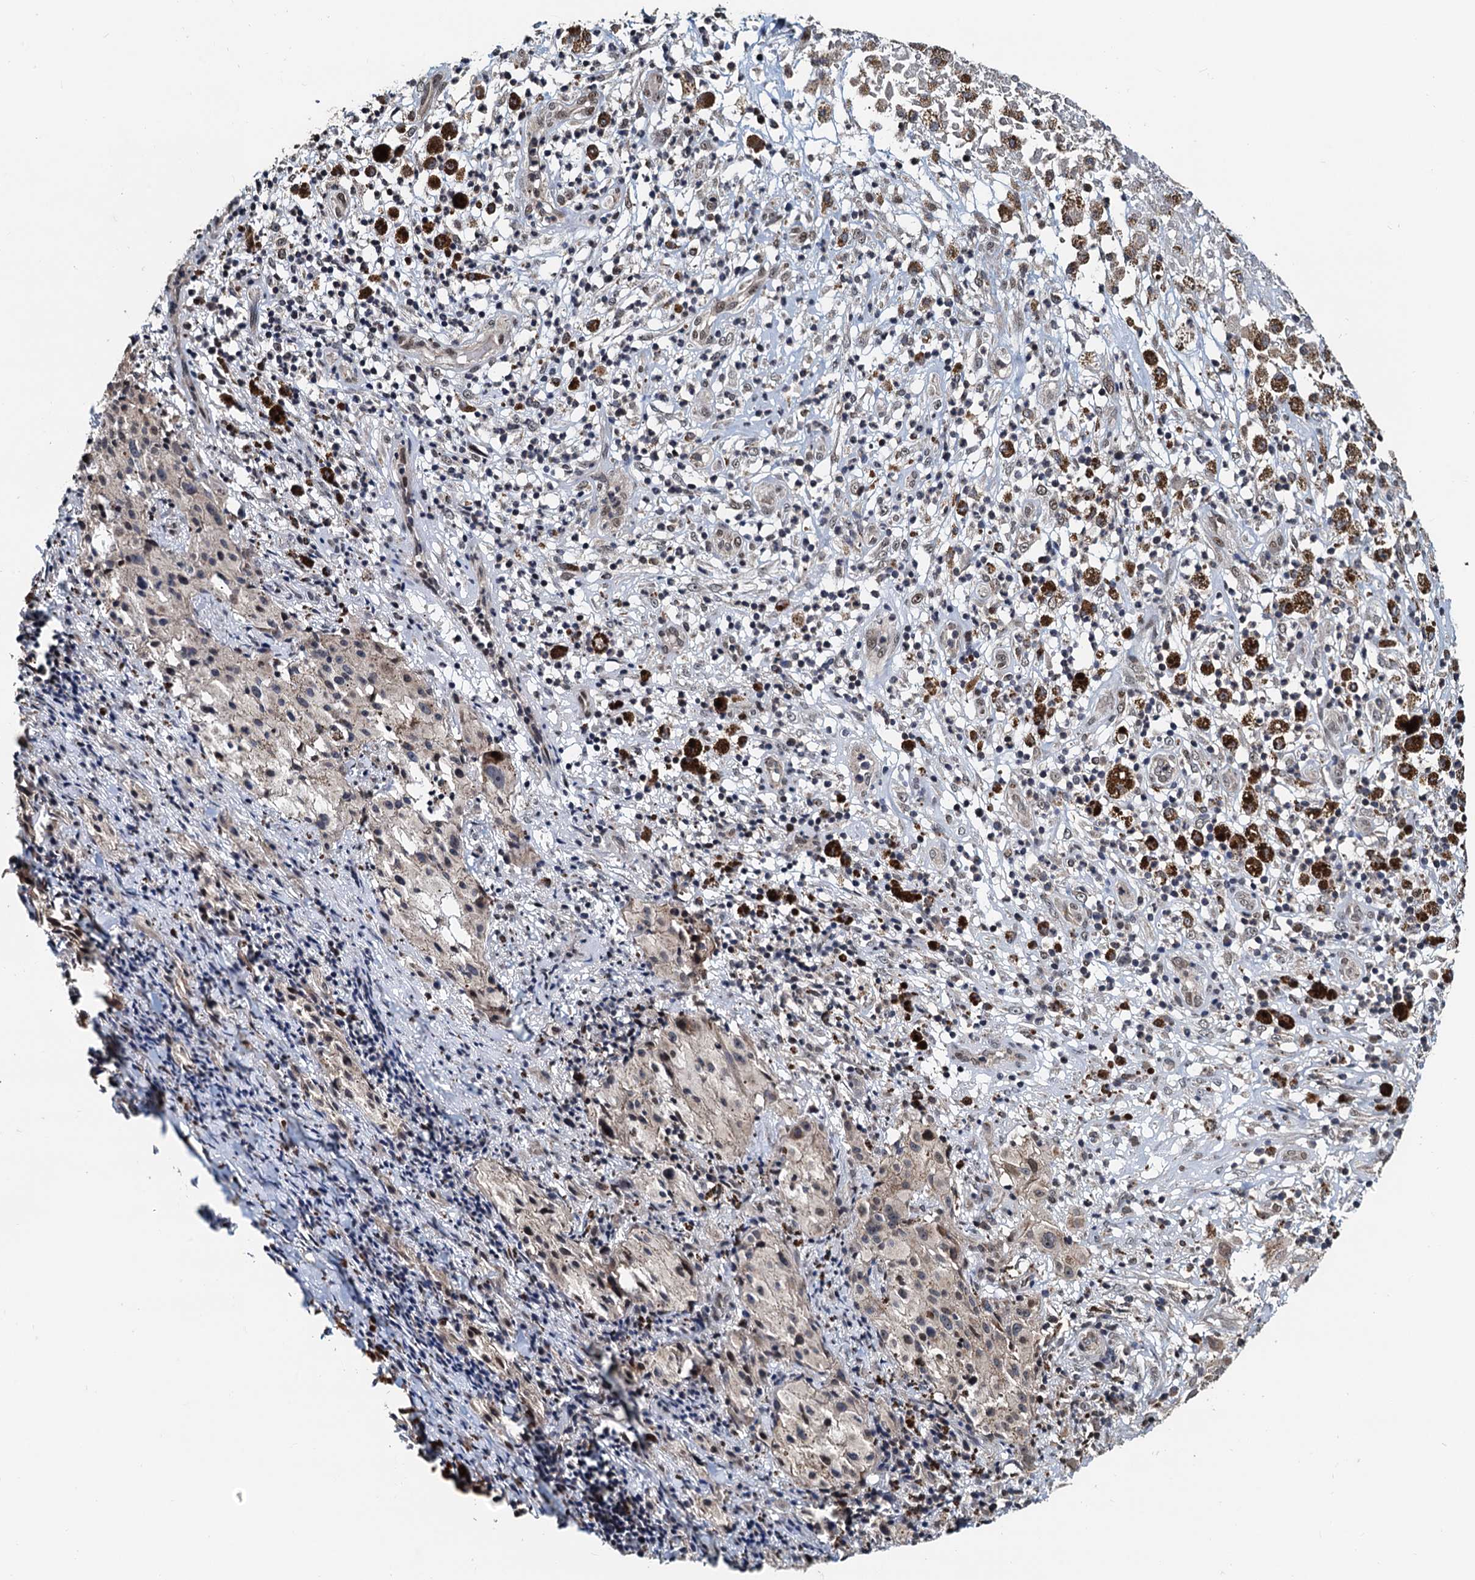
{"staining": {"intensity": "negative", "quantity": "none", "location": "none"}, "tissue": "melanoma", "cell_type": "Tumor cells", "image_type": "cancer", "snomed": [{"axis": "morphology", "description": "Necrosis, NOS"}, {"axis": "morphology", "description": "Malignant melanoma, NOS"}, {"axis": "topography", "description": "Skin"}], "caption": "Malignant melanoma was stained to show a protein in brown. There is no significant positivity in tumor cells.", "gene": "MCMBP", "patient": {"sex": "female", "age": 87}}